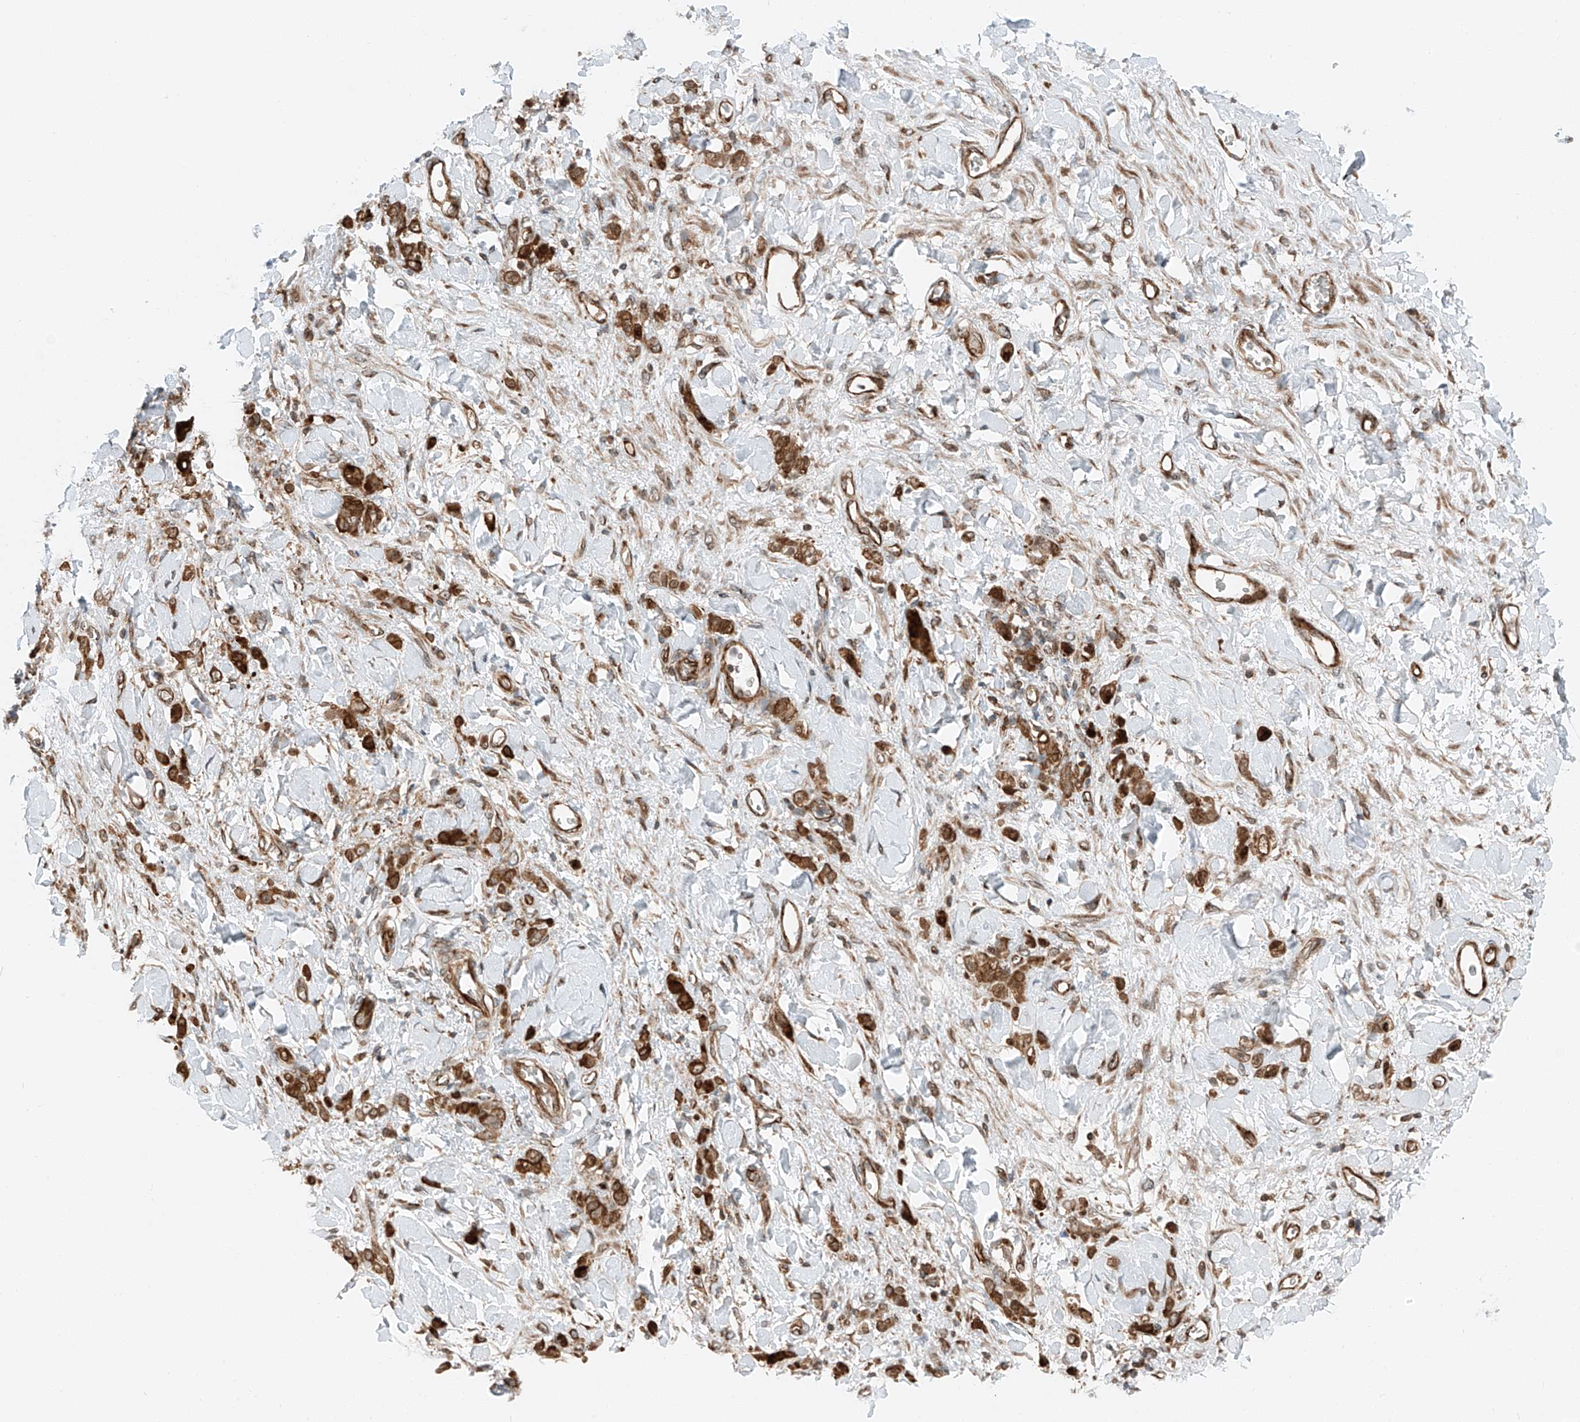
{"staining": {"intensity": "strong", "quantity": ">75%", "location": "cytoplasmic/membranous"}, "tissue": "stomach cancer", "cell_type": "Tumor cells", "image_type": "cancer", "snomed": [{"axis": "morphology", "description": "Normal tissue, NOS"}, {"axis": "morphology", "description": "Adenocarcinoma, NOS"}, {"axis": "topography", "description": "Stomach"}], "caption": "Immunohistochemical staining of stomach adenocarcinoma demonstrates high levels of strong cytoplasmic/membranous staining in approximately >75% of tumor cells.", "gene": "USP48", "patient": {"sex": "male", "age": 82}}